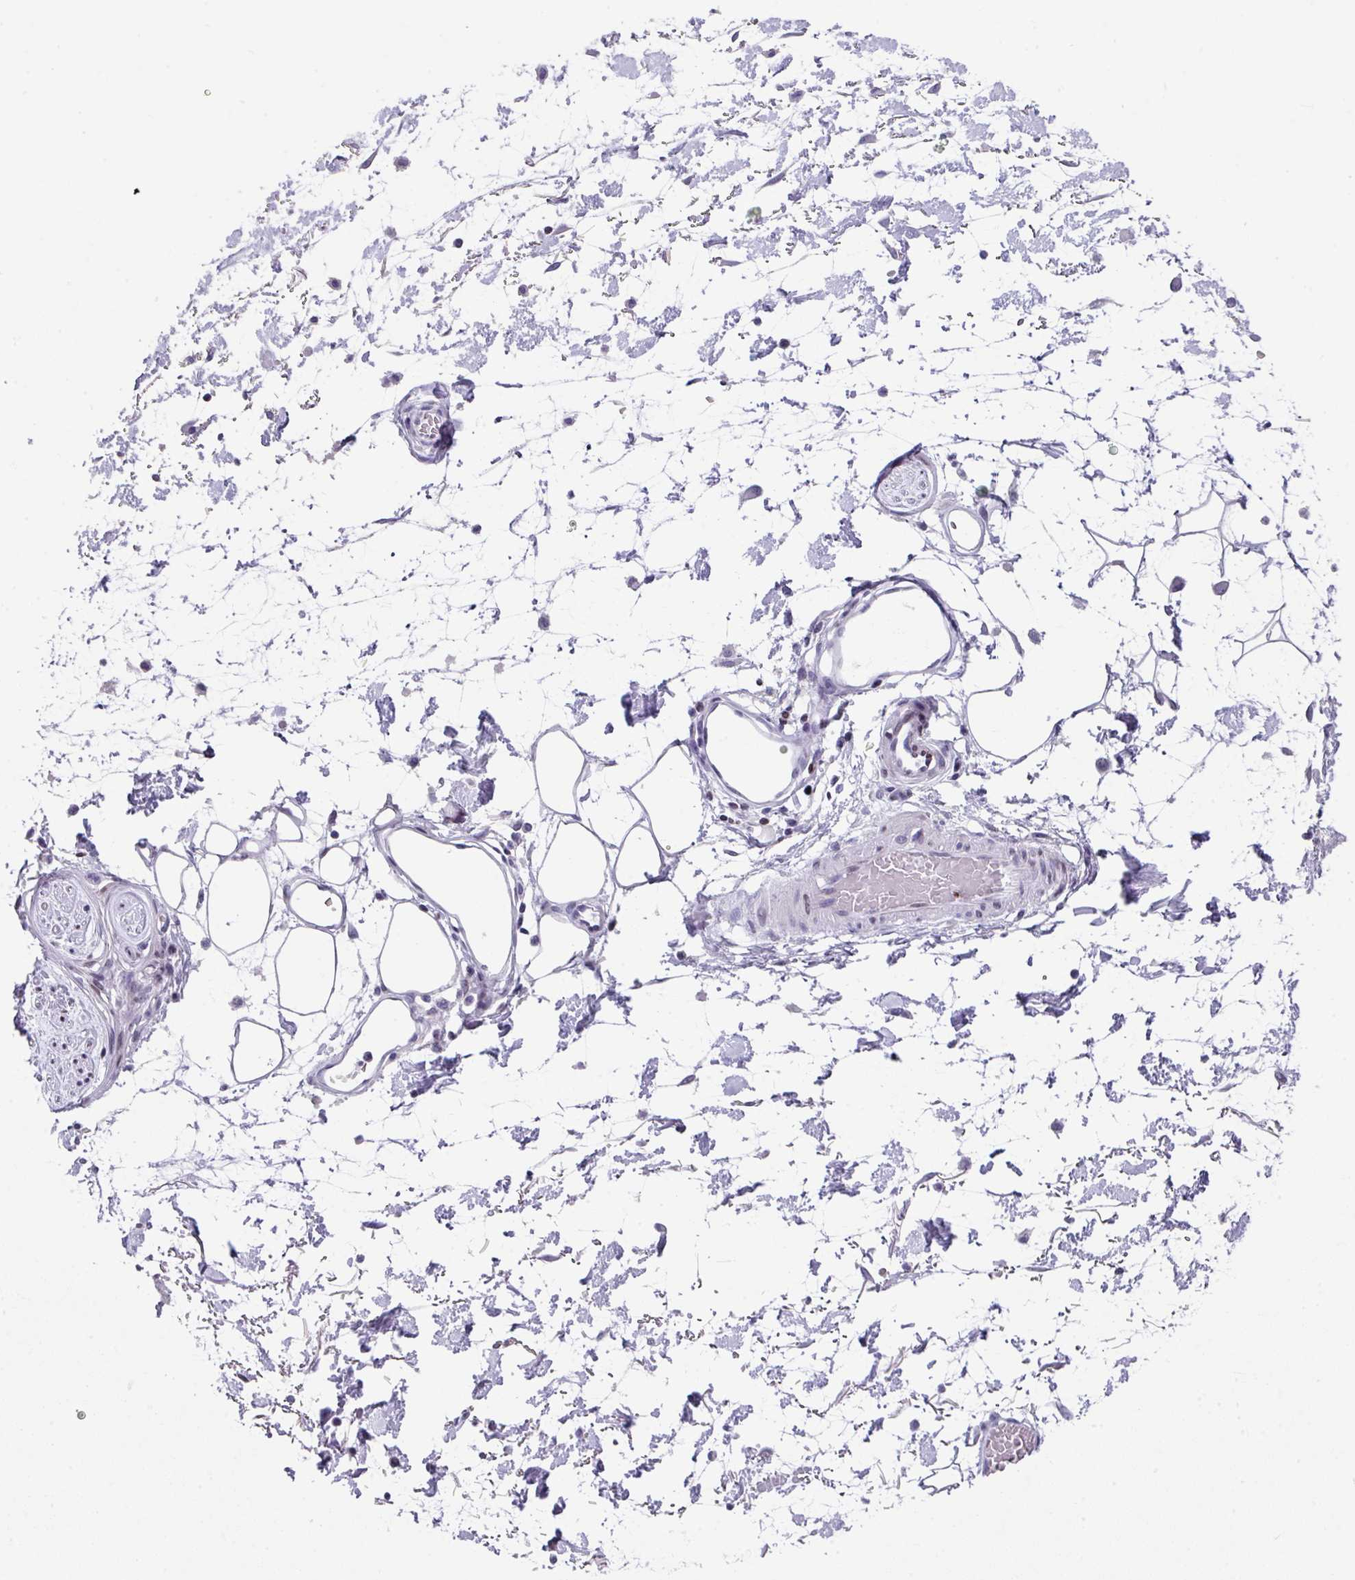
{"staining": {"intensity": "negative", "quantity": "none", "location": "none"}, "tissue": "adipose tissue", "cell_type": "Adipocytes", "image_type": "normal", "snomed": [{"axis": "morphology", "description": "Normal tissue, NOS"}, {"axis": "topography", "description": "Vulva"}, {"axis": "topography", "description": "Peripheral nerve tissue"}], "caption": "A high-resolution photomicrograph shows IHC staining of unremarkable adipose tissue, which reveals no significant staining in adipocytes.", "gene": "TCF3", "patient": {"sex": "female", "age": 68}}